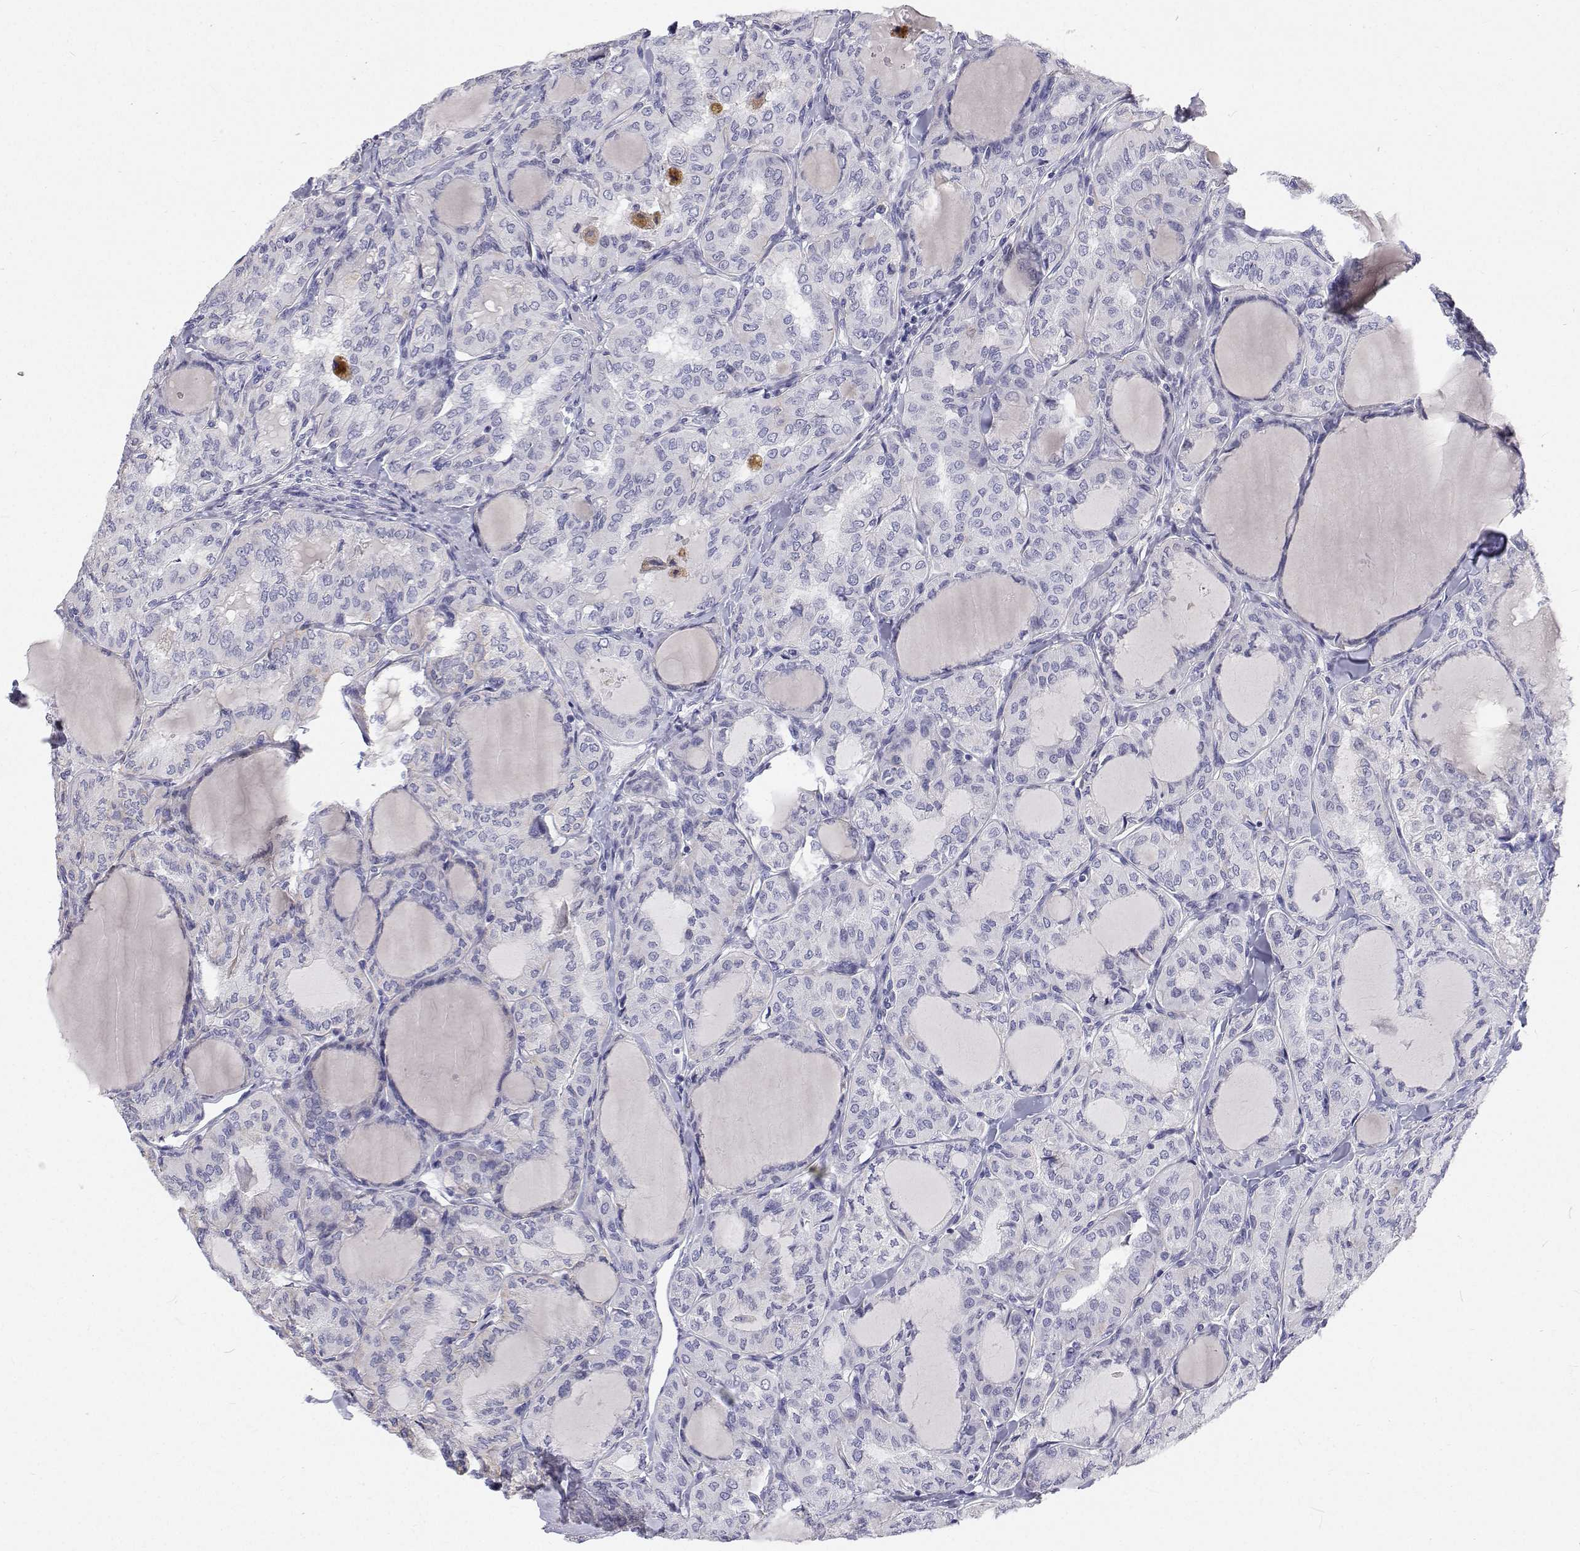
{"staining": {"intensity": "negative", "quantity": "none", "location": "none"}, "tissue": "thyroid cancer", "cell_type": "Tumor cells", "image_type": "cancer", "snomed": [{"axis": "morphology", "description": "Papillary adenocarcinoma, NOS"}, {"axis": "topography", "description": "Thyroid gland"}], "caption": "Tumor cells are negative for brown protein staining in papillary adenocarcinoma (thyroid).", "gene": "NCR2", "patient": {"sex": "male", "age": 20}}